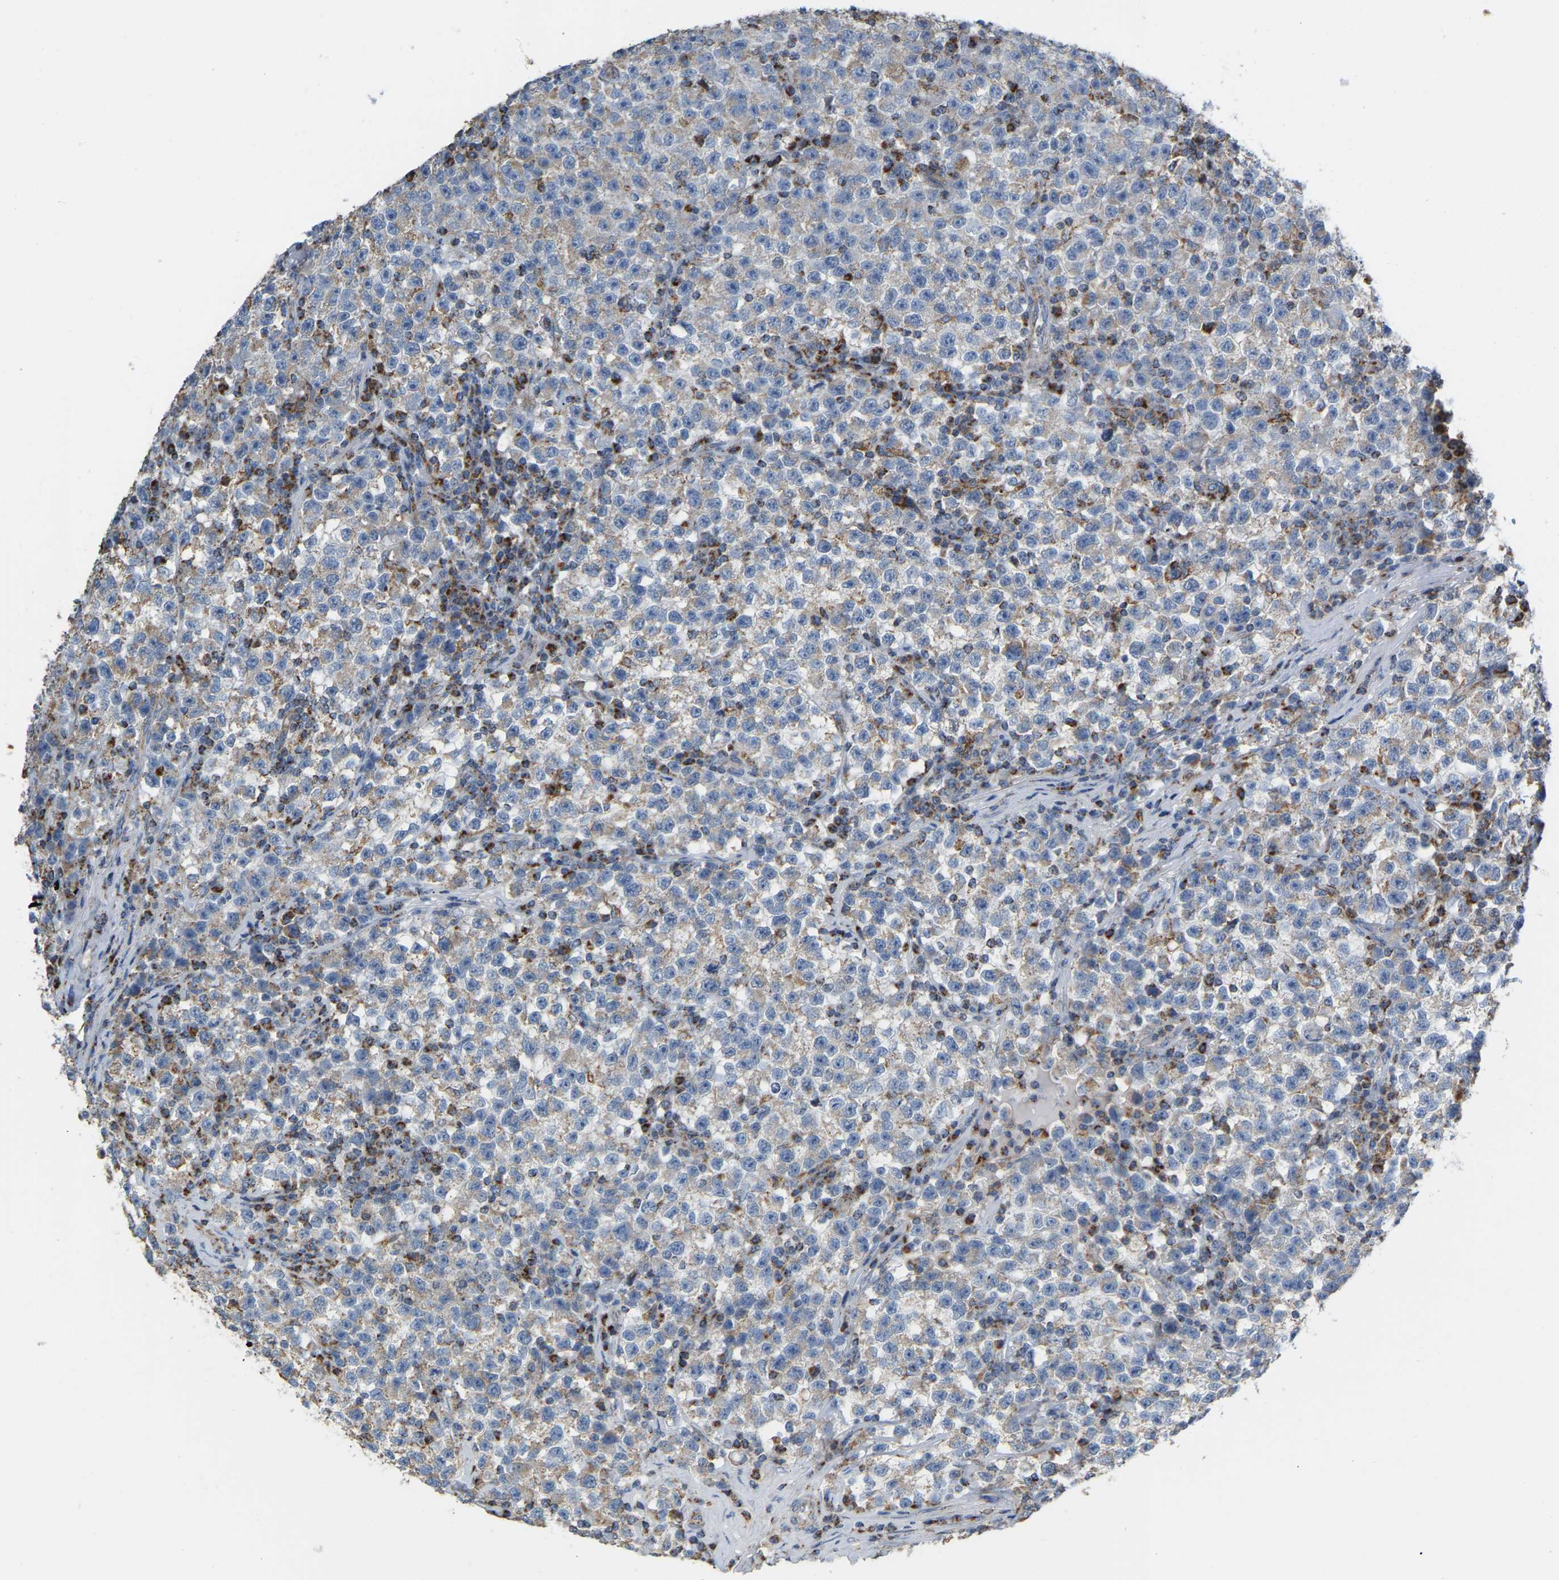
{"staining": {"intensity": "weak", "quantity": "25%-75%", "location": "cytoplasmic/membranous"}, "tissue": "testis cancer", "cell_type": "Tumor cells", "image_type": "cancer", "snomed": [{"axis": "morphology", "description": "Seminoma, NOS"}, {"axis": "topography", "description": "Testis"}], "caption": "Testis seminoma was stained to show a protein in brown. There is low levels of weak cytoplasmic/membranous expression in about 25%-75% of tumor cells.", "gene": "CBLB", "patient": {"sex": "male", "age": 22}}